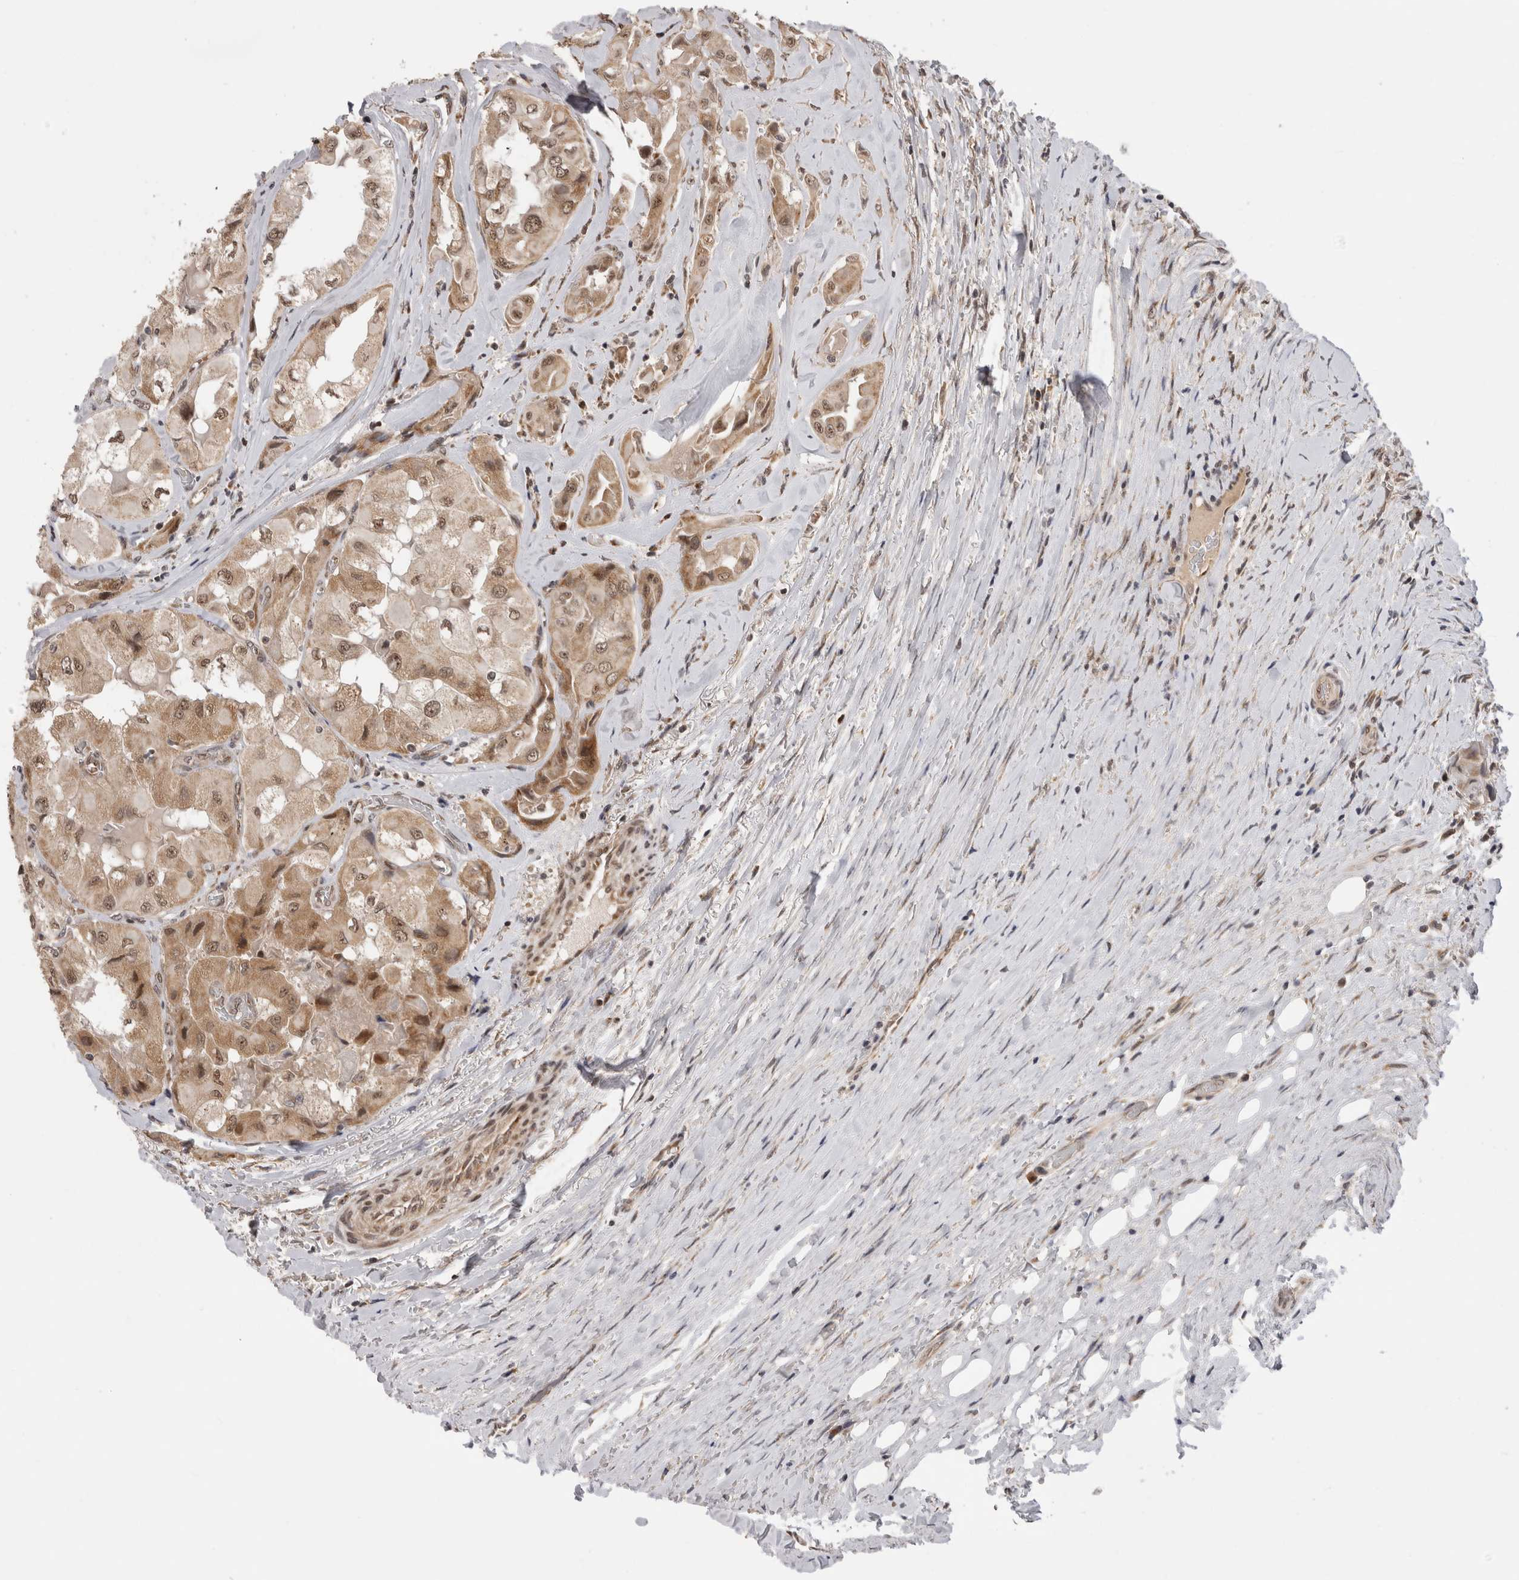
{"staining": {"intensity": "moderate", "quantity": ">75%", "location": "cytoplasmic/membranous,nuclear"}, "tissue": "thyroid cancer", "cell_type": "Tumor cells", "image_type": "cancer", "snomed": [{"axis": "morphology", "description": "Papillary adenocarcinoma, NOS"}, {"axis": "topography", "description": "Thyroid gland"}], "caption": "Immunohistochemical staining of human thyroid cancer shows medium levels of moderate cytoplasmic/membranous and nuclear protein expression in about >75% of tumor cells.", "gene": "TMEM65", "patient": {"sex": "female", "age": 59}}